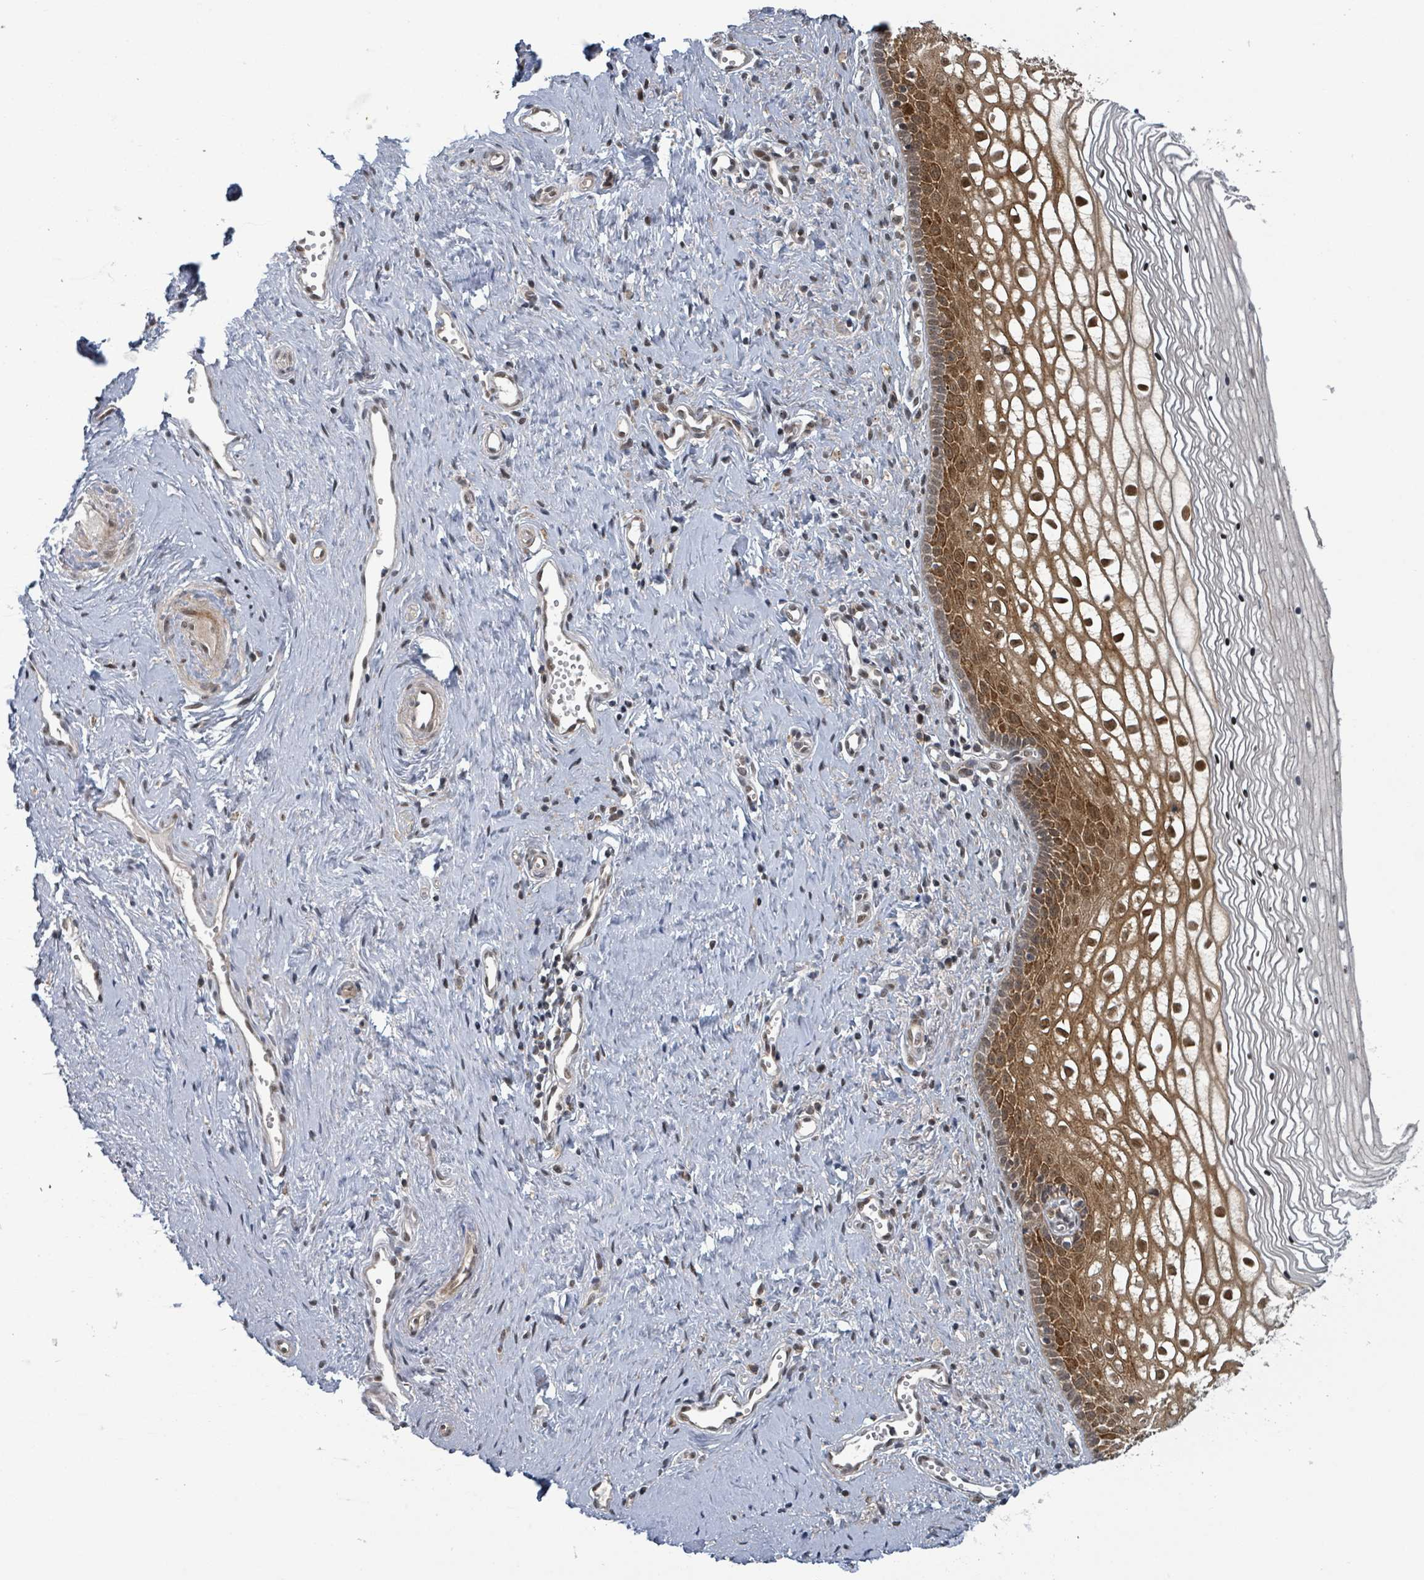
{"staining": {"intensity": "strong", "quantity": "25%-75%", "location": "cytoplasmic/membranous,nuclear"}, "tissue": "vagina", "cell_type": "Squamous epithelial cells", "image_type": "normal", "snomed": [{"axis": "morphology", "description": "Normal tissue, NOS"}, {"axis": "topography", "description": "Vagina"}], "caption": "Squamous epithelial cells display high levels of strong cytoplasmic/membranous,nuclear positivity in about 25%-75% of cells in benign vagina.", "gene": "GTF3C1", "patient": {"sex": "female", "age": 59}}